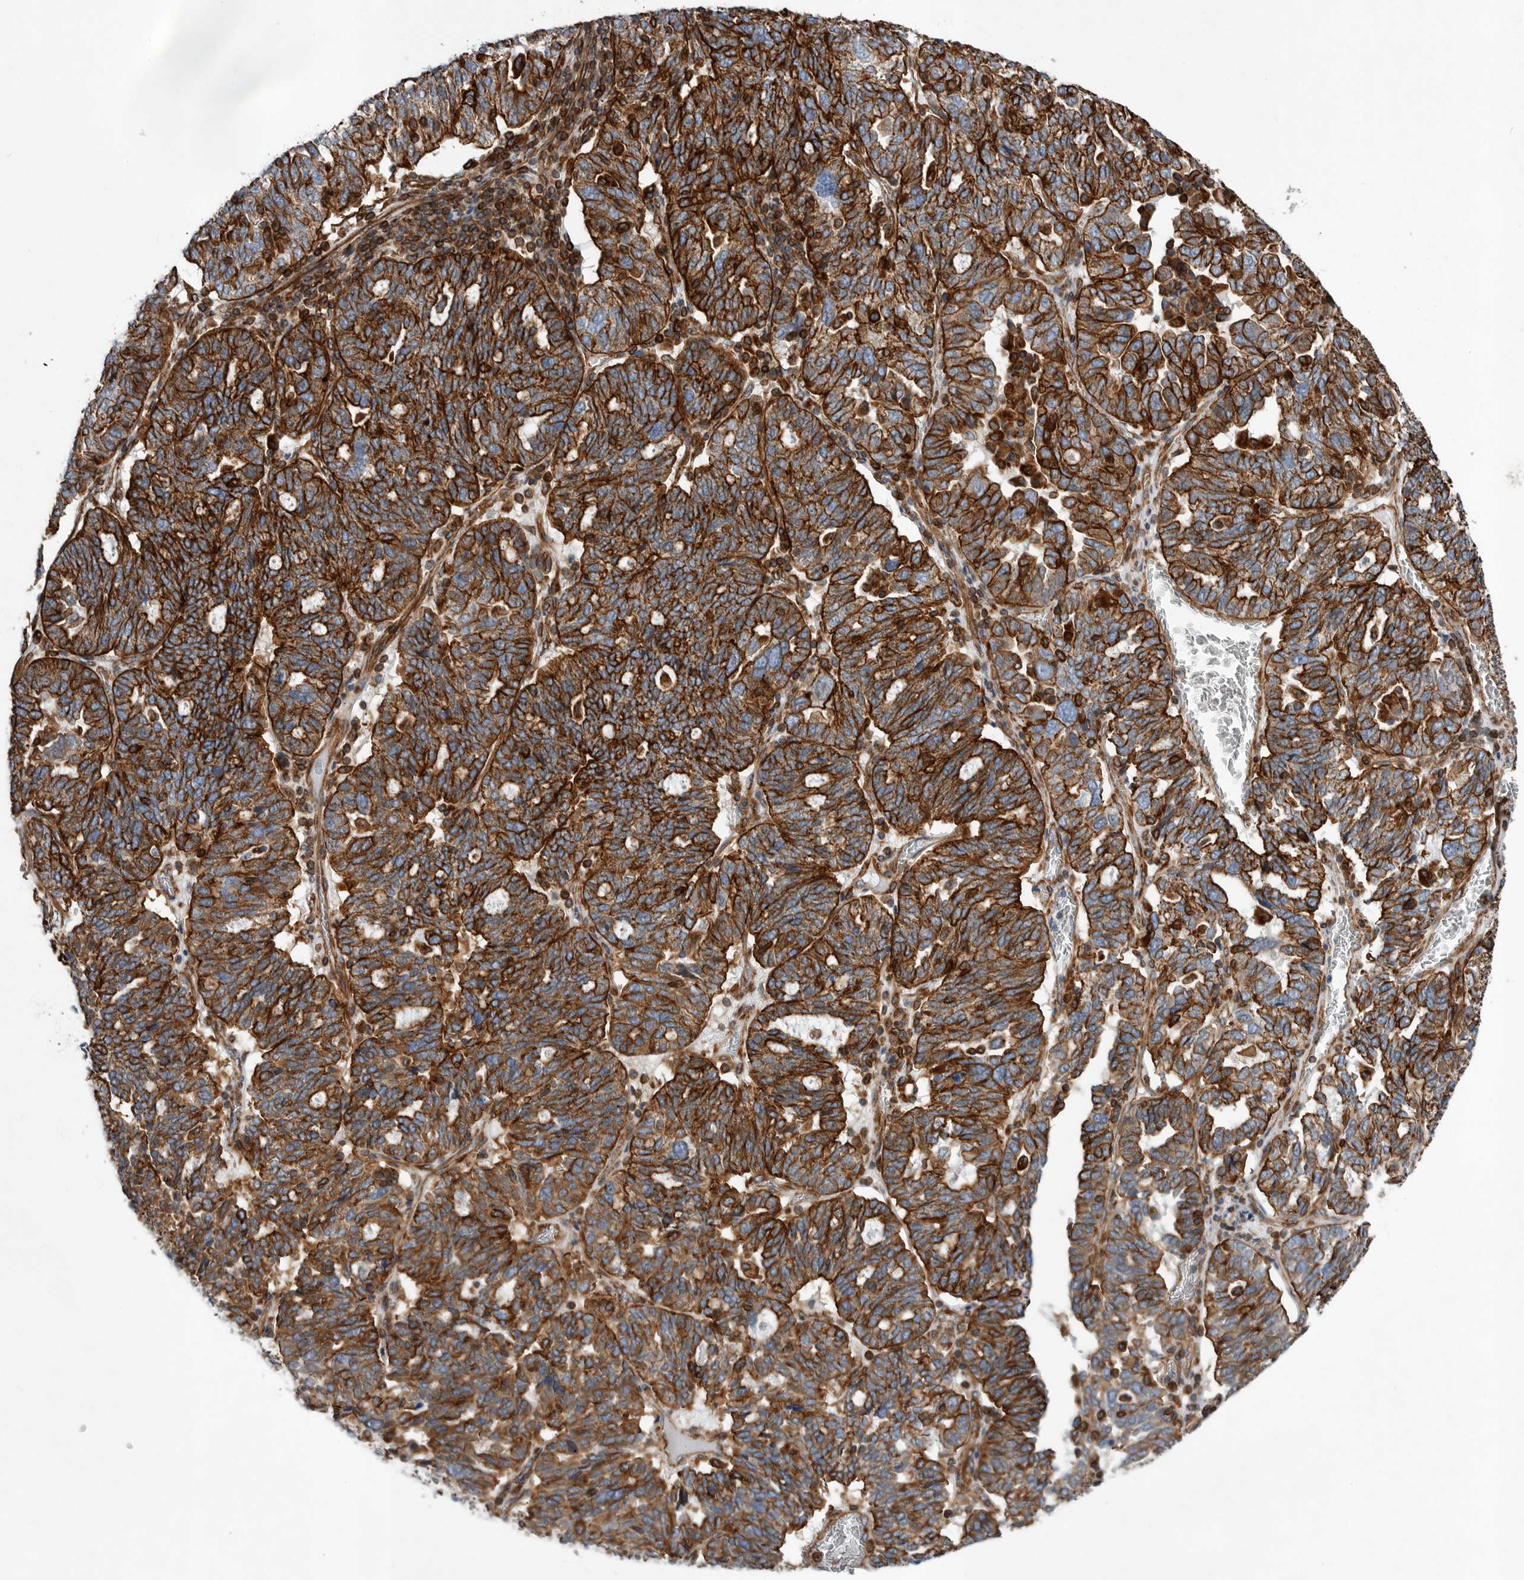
{"staining": {"intensity": "strong", "quantity": ">75%", "location": "cytoplasmic/membranous"}, "tissue": "ovarian cancer", "cell_type": "Tumor cells", "image_type": "cancer", "snomed": [{"axis": "morphology", "description": "Cystadenocarcinoma, serous, NOS"}, {"axis": "topography", "description": "Ovary"}], "caption": "Strong cytoplasmic/membranous protein expression is appreciated in approximately >75% of tumor cells in ovarian cancer.", "gene": "PLEC", "patient": {"sex": "female", "age": 59}}